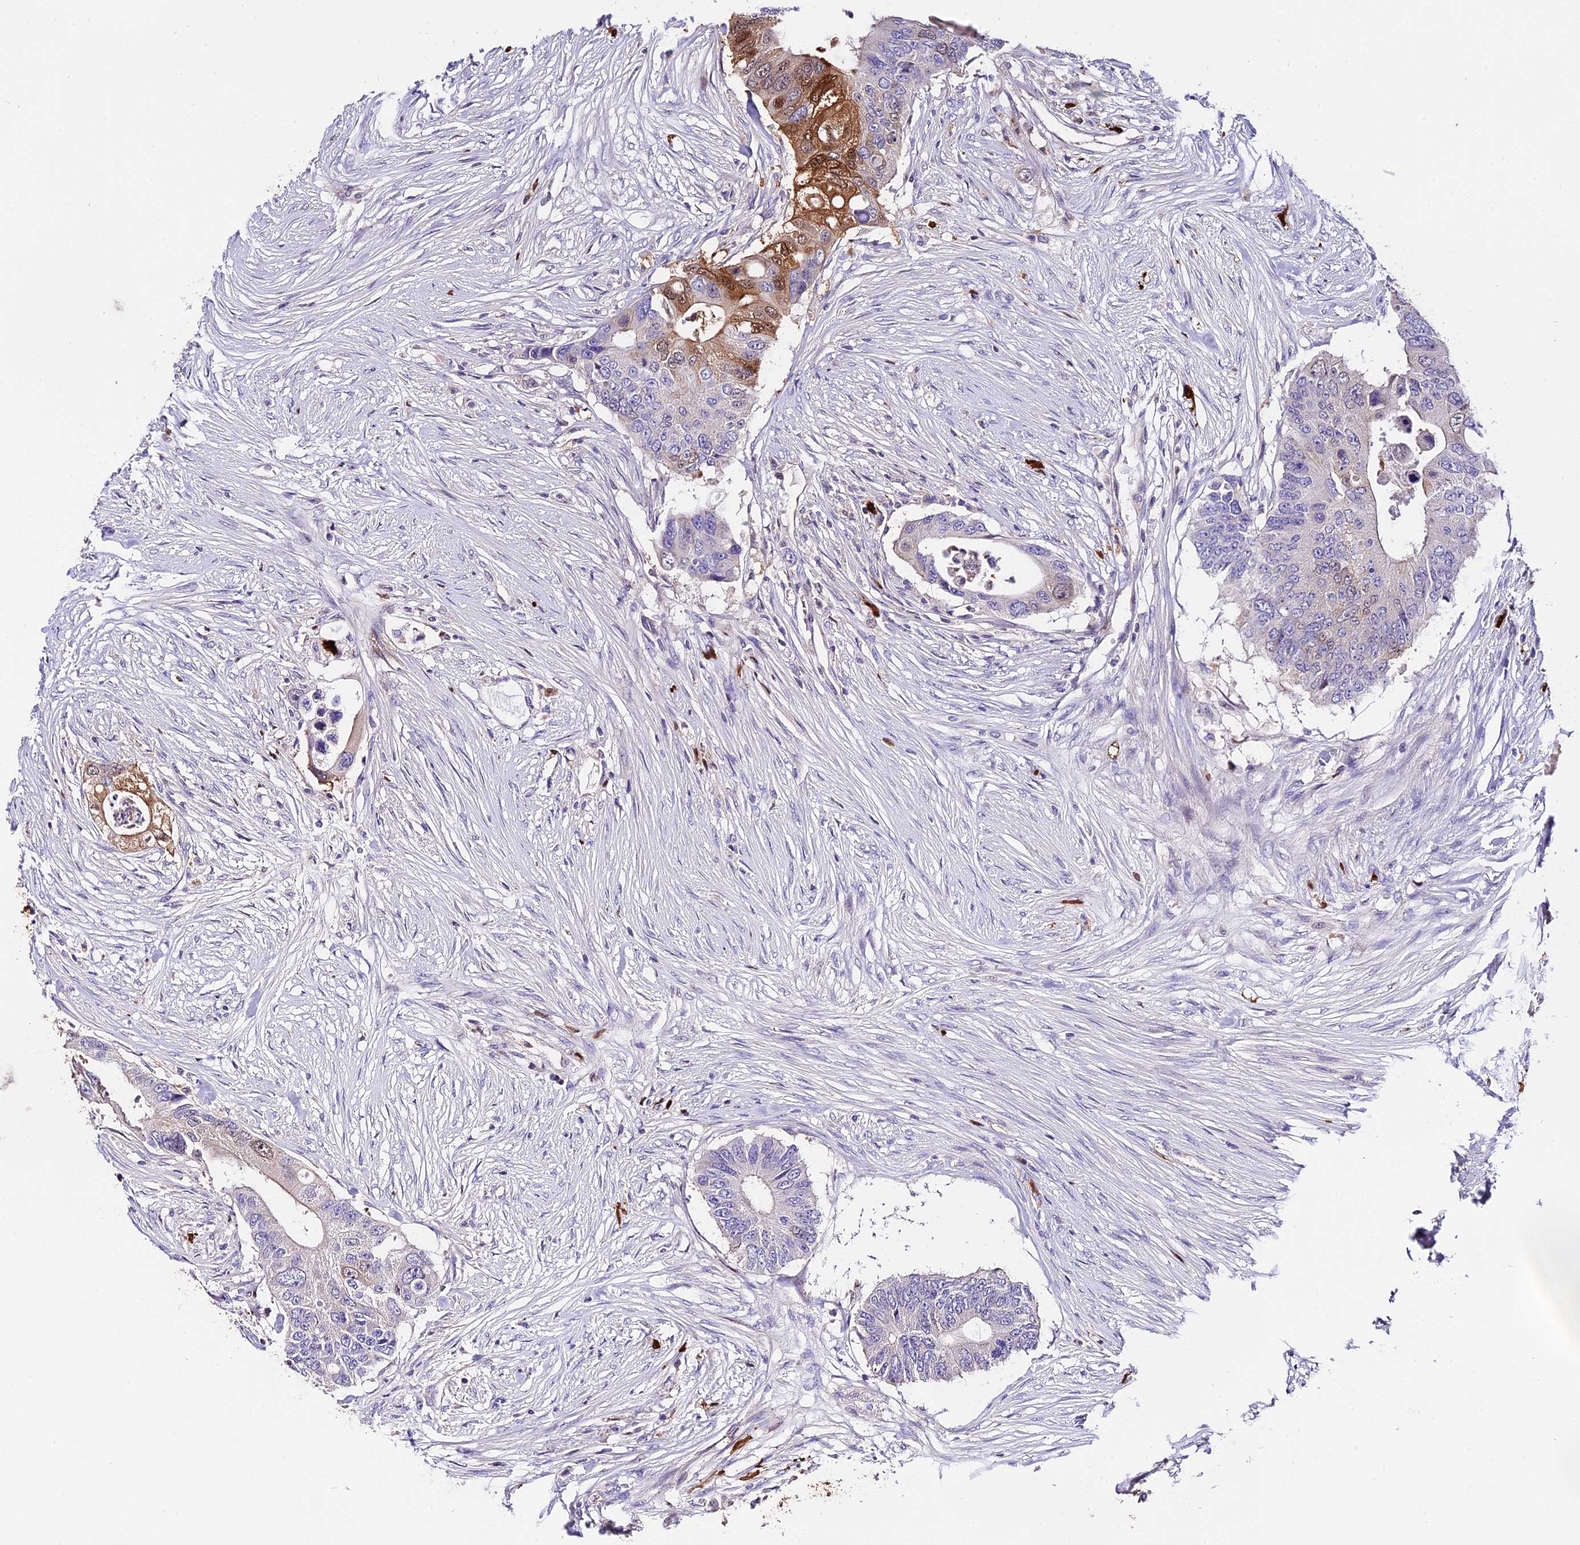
{"staining": {"intensity": "moderate", "quantity": "<25%", "location": "cytoplasmic/membranous,nuclear"}, "tissue": "colorectal cancer", "cell_type": "Tumor cells", "image_type": "cancer", "snomed": [{"axis": "morphology", "description": "Adenocarcinoma, NOS"}, {"axis": "topography", "description": "Colon"}], "caption": "The micrograph demonstrates a brown stain indicating the presence of a protein in the cytoplasmic/membranous and nuclear of tumor cells in colorectal cancer (adenocarcinoma).", "gene": "MAP3K7CL", "patient": {"sex": "male", "age": 71}}